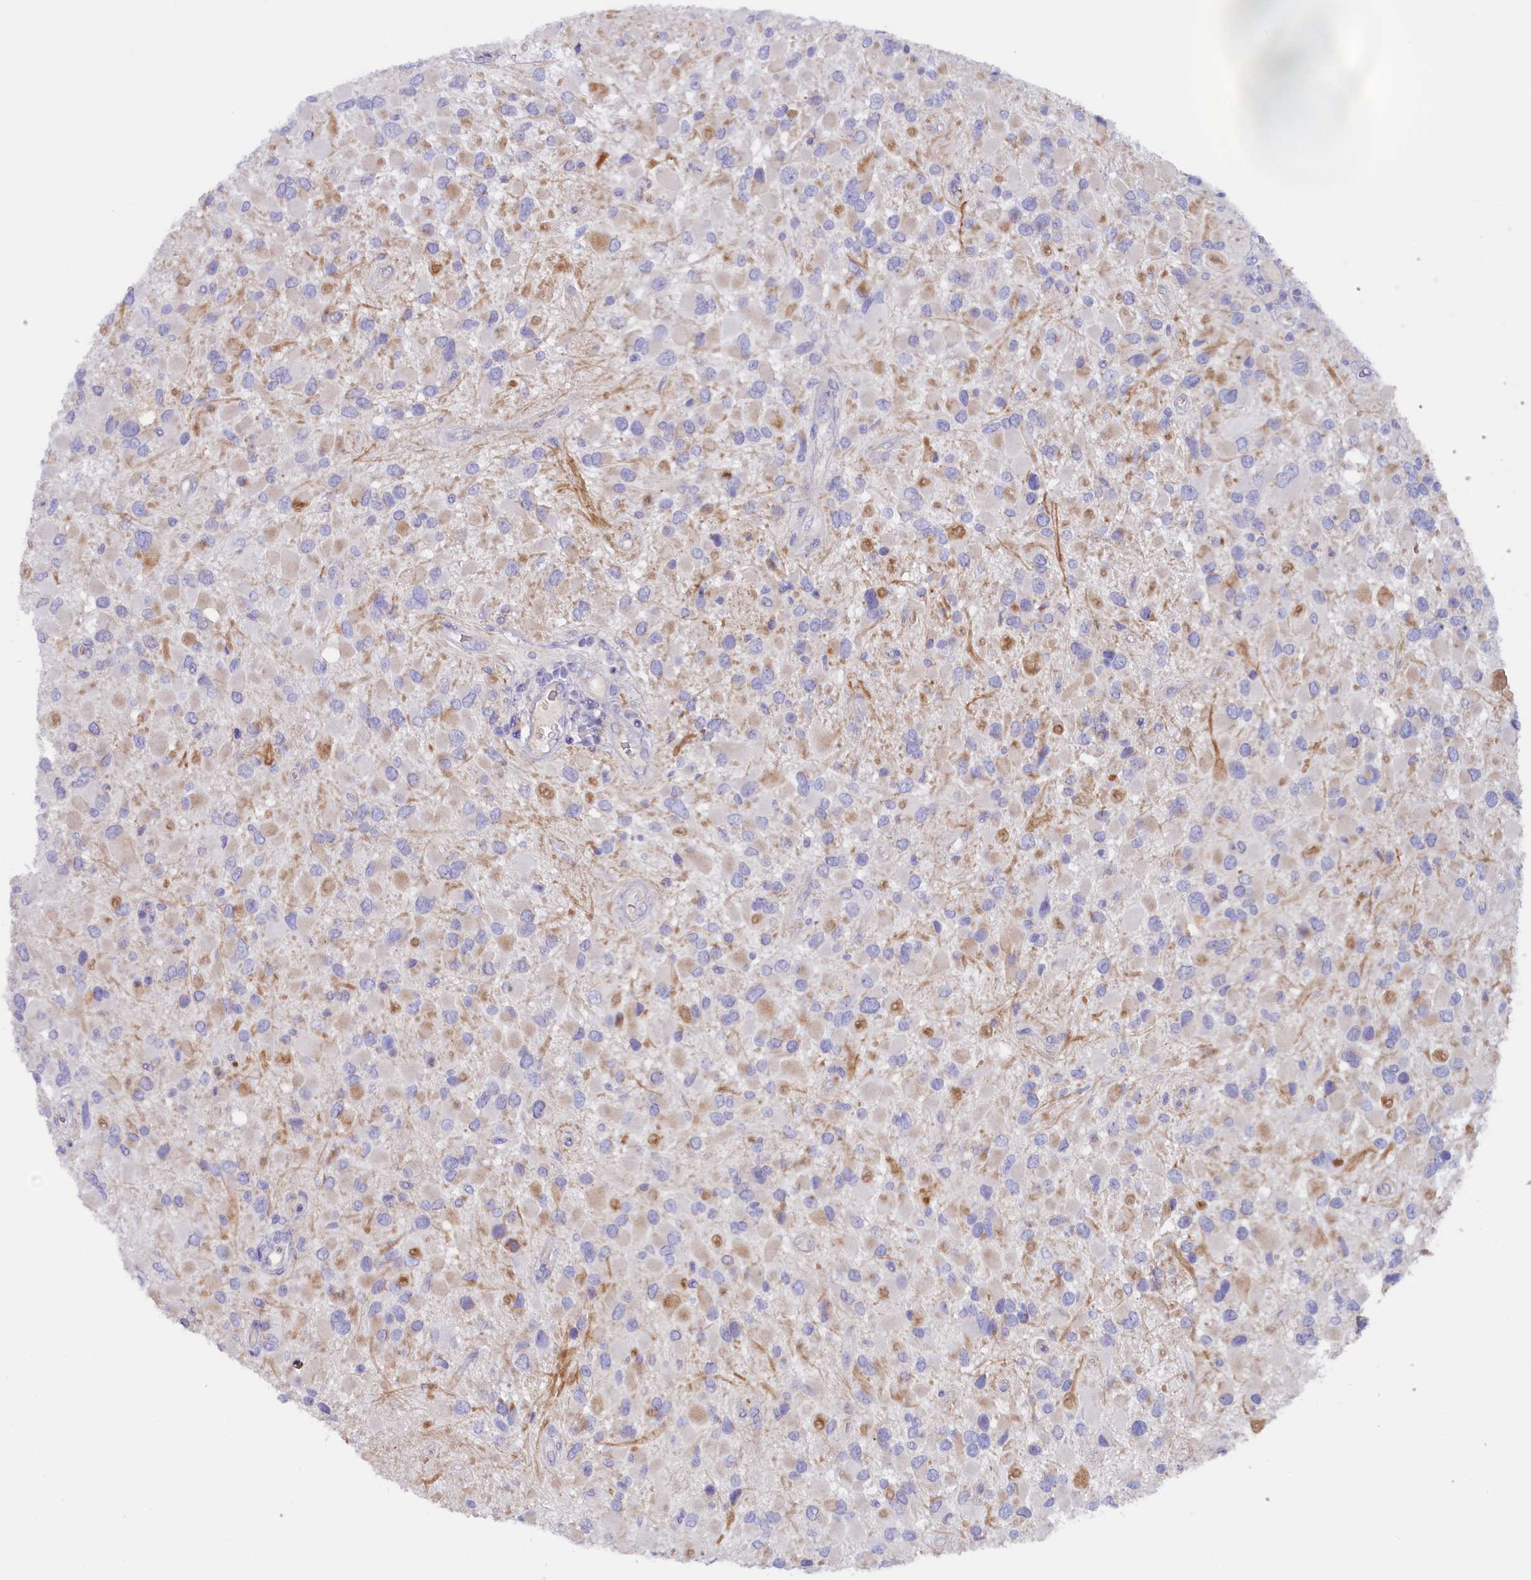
{"staining": {"intensity": "negative", "quantity": "none", "location": "none"}, "tissue": "glioma", "cell_type": "Tumor cells", "image_type": "cancer", "snomed": [{"axis": "morphology", "description": "Glioma, malignant, High grade"}, {"axis": "topography", "description": "Brain"}], "caption": "Protein analysis of glioma exhibits no significant expression in tumor cells.", "gene": "ZSWIM4", "patient": {"sex": "male", "age": 53}}